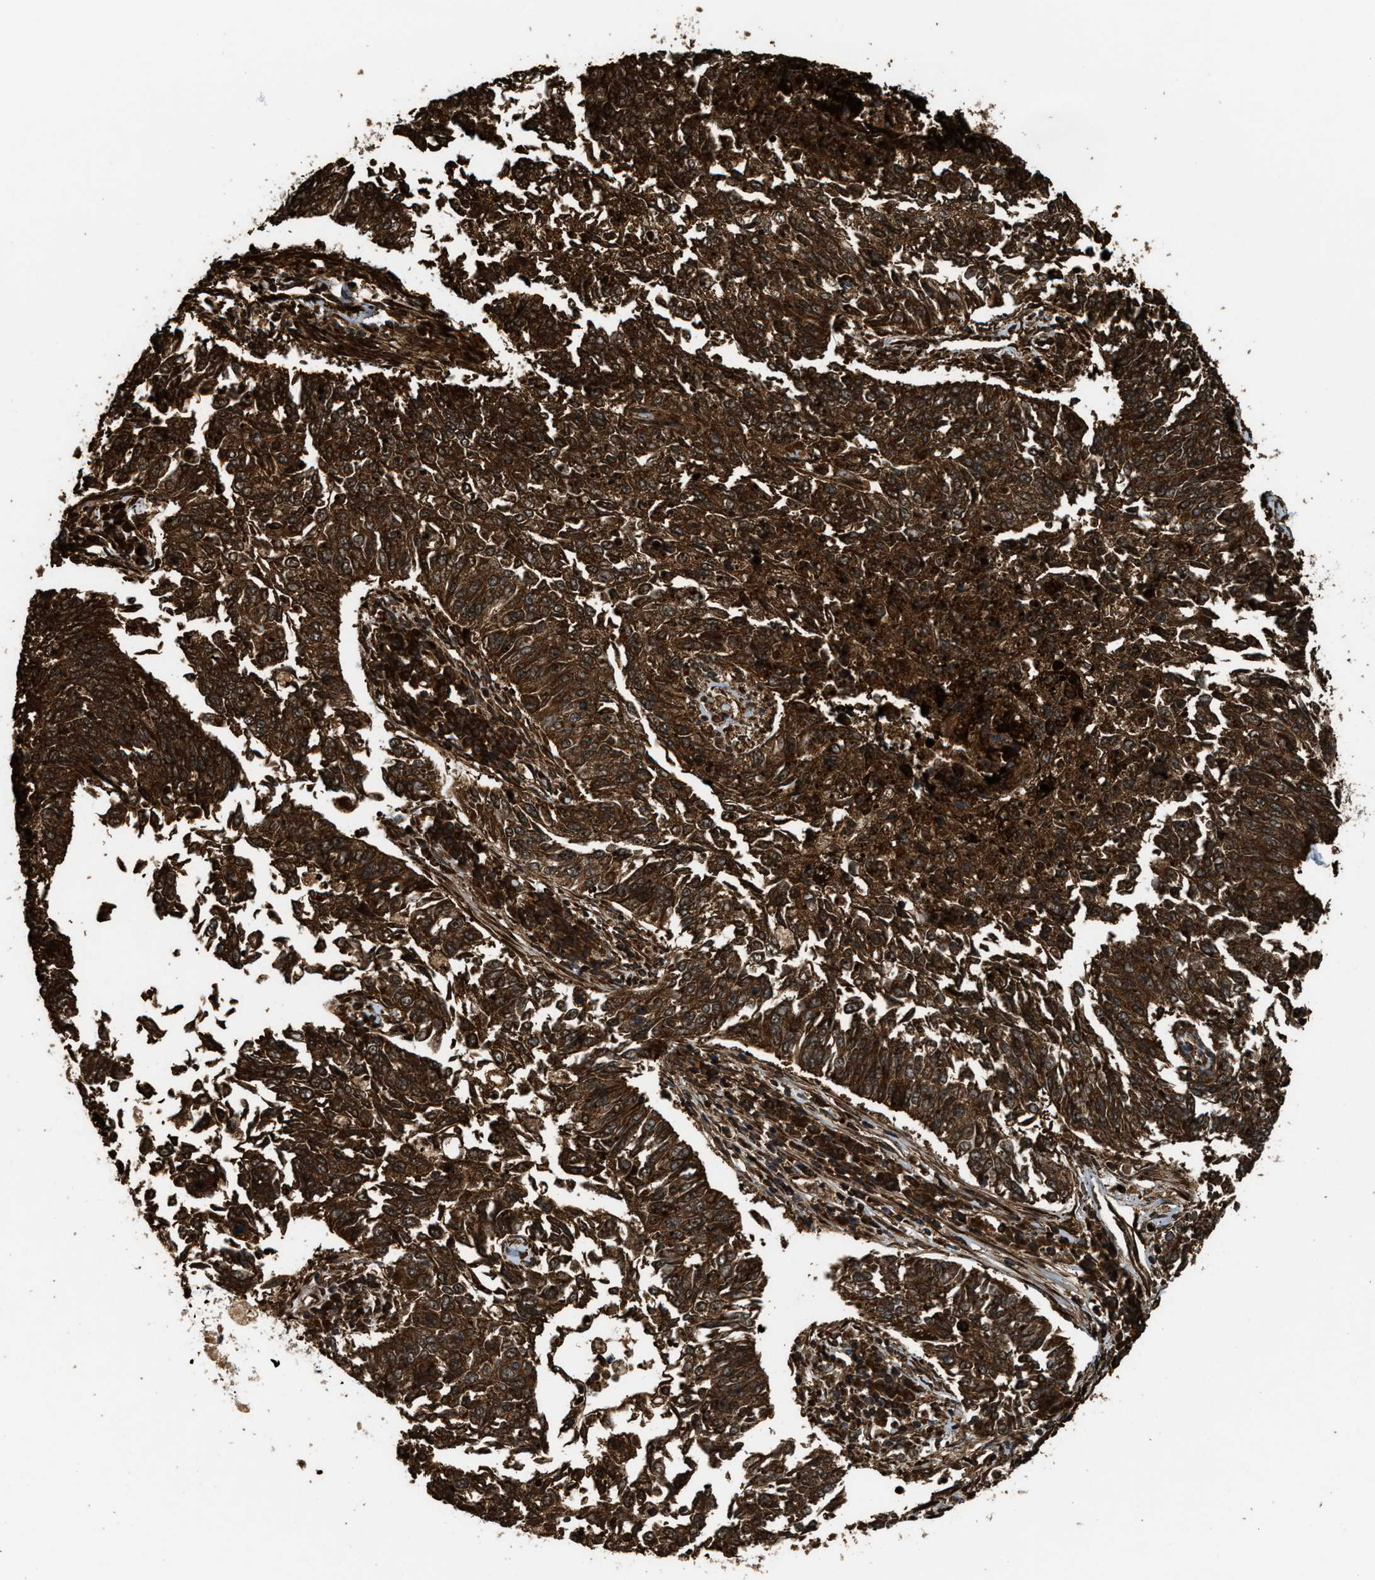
{"staining": {"intensity": "strong", "quantity": ">75%", "location": "cytoplasmic/membranous"}, "tissue": "lung cancer", "cell_type": "Tumor cells", "image_type": "cancer", "snomed": [{"axis": "morphology", "description": "Normal tissue, NOS"}, {"axis": "morphology", "description": "Squamous cell carcinoma, NOS"}, {"axis": "topography", "description": "Cartilage tissue"}, {"axis": "topography", "description": "Bronchus"}, {"axis": "topography", "description": "Lung"}], "caption": "Immunohistochemical staining of human lung cancer (squamous cell carcinoma) exhibits strong cytoplasmic/membranous protein positivity in about >75% of tumor cells.", "gene": "SERPINB5", "patient": {"sex": "female", "age": 49}}